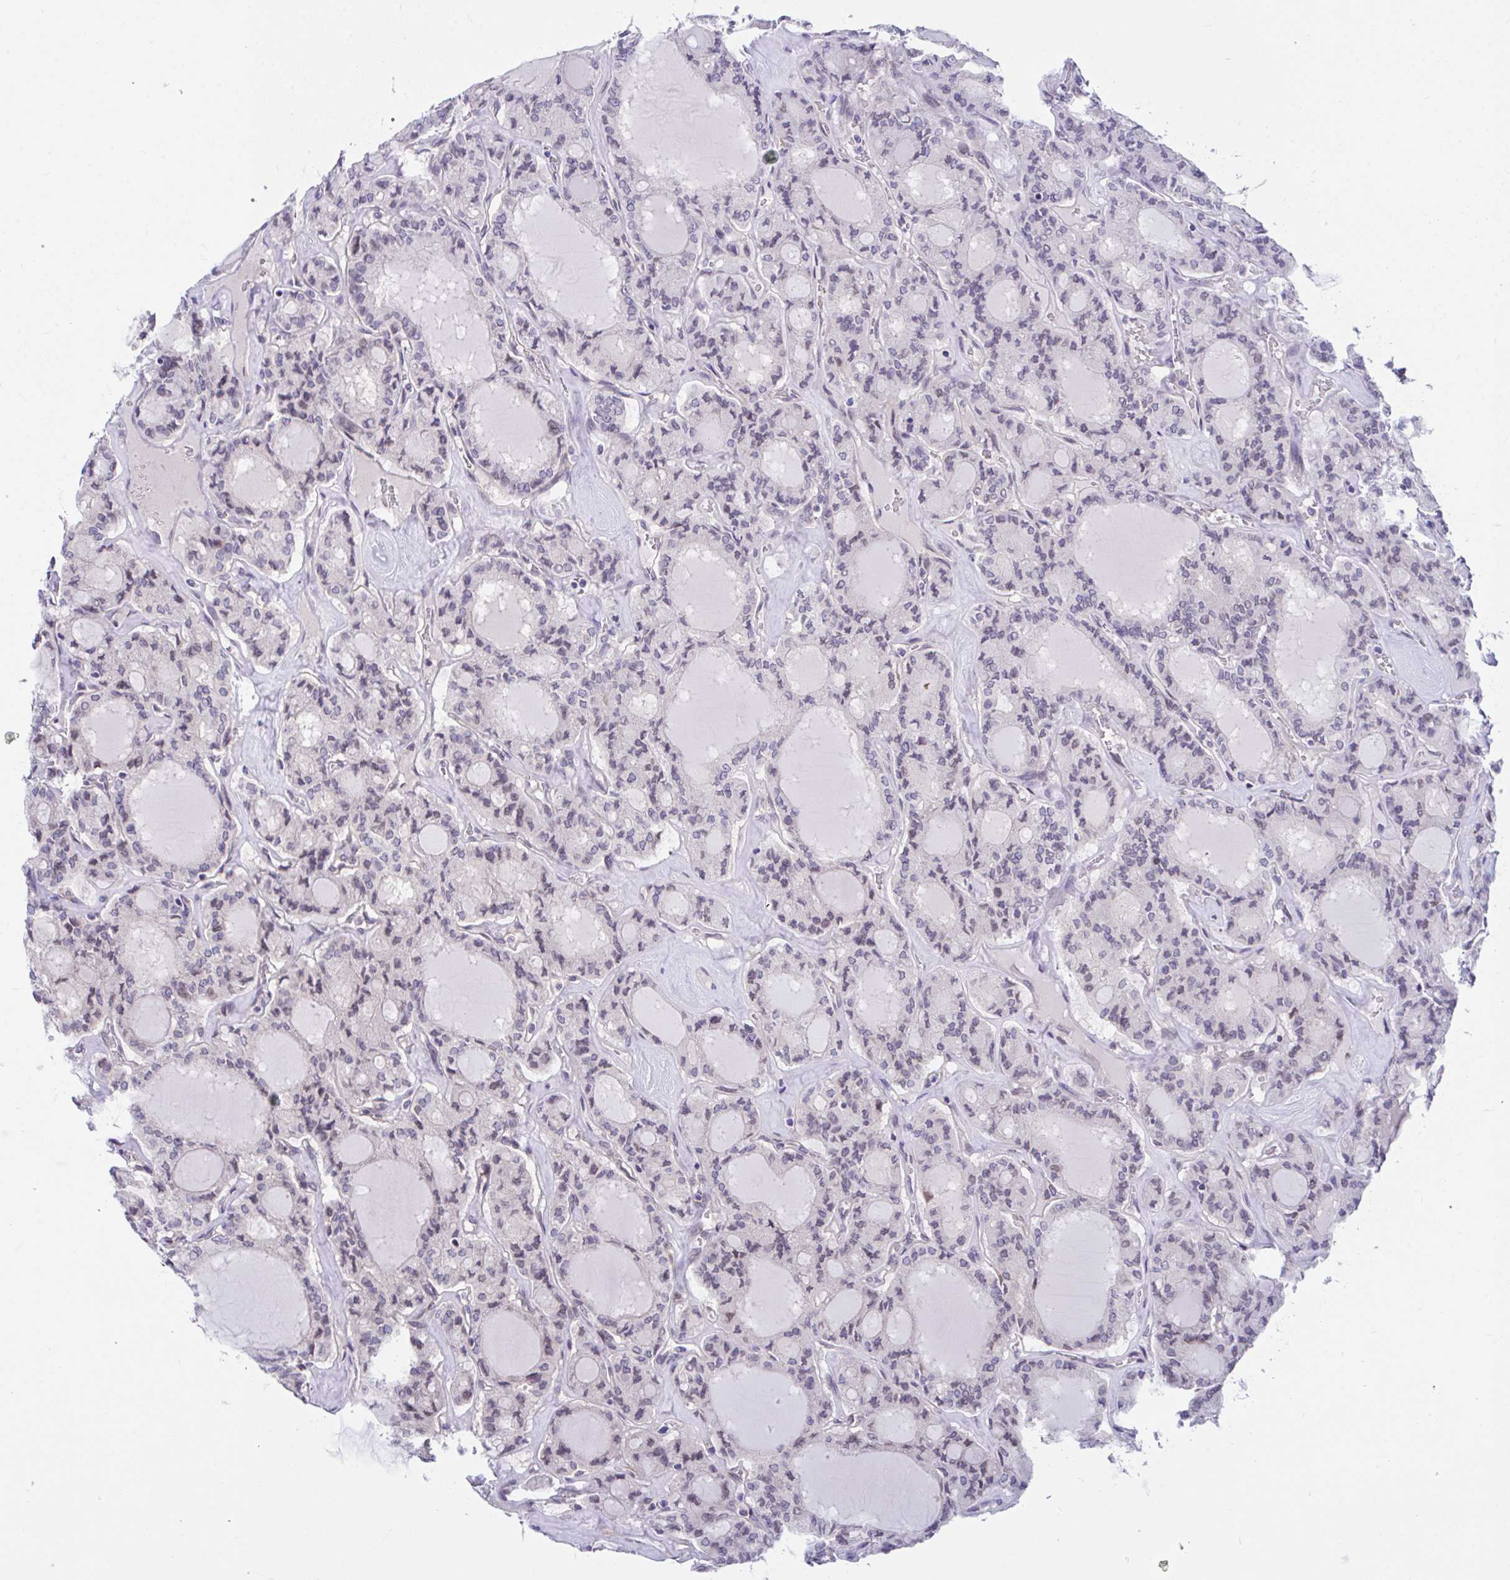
{"staining": {"intensity": "negative", "quantity": "none", "location": "none"}, "tissue": "thyroid cancer", "cell_type": "Tumor cells", "image_type": "cancer", "snomed": [{"axis": "morphology", "description": "Papillary adenocarcinoma, NOS"}, {"axis": "topography", "description": "Thyroid gland"}], "caption": "High magnification brightfield microscopy of papillary adenocarcinoma (thyroid) stained with DAB (3,3'-diaminobenzidine) (brown) and counterstained with hematoxylin (blue): tumor cells show no significant staining.", "gene": "ZBED3", "patient": {"sex": "male", "age": 87}}